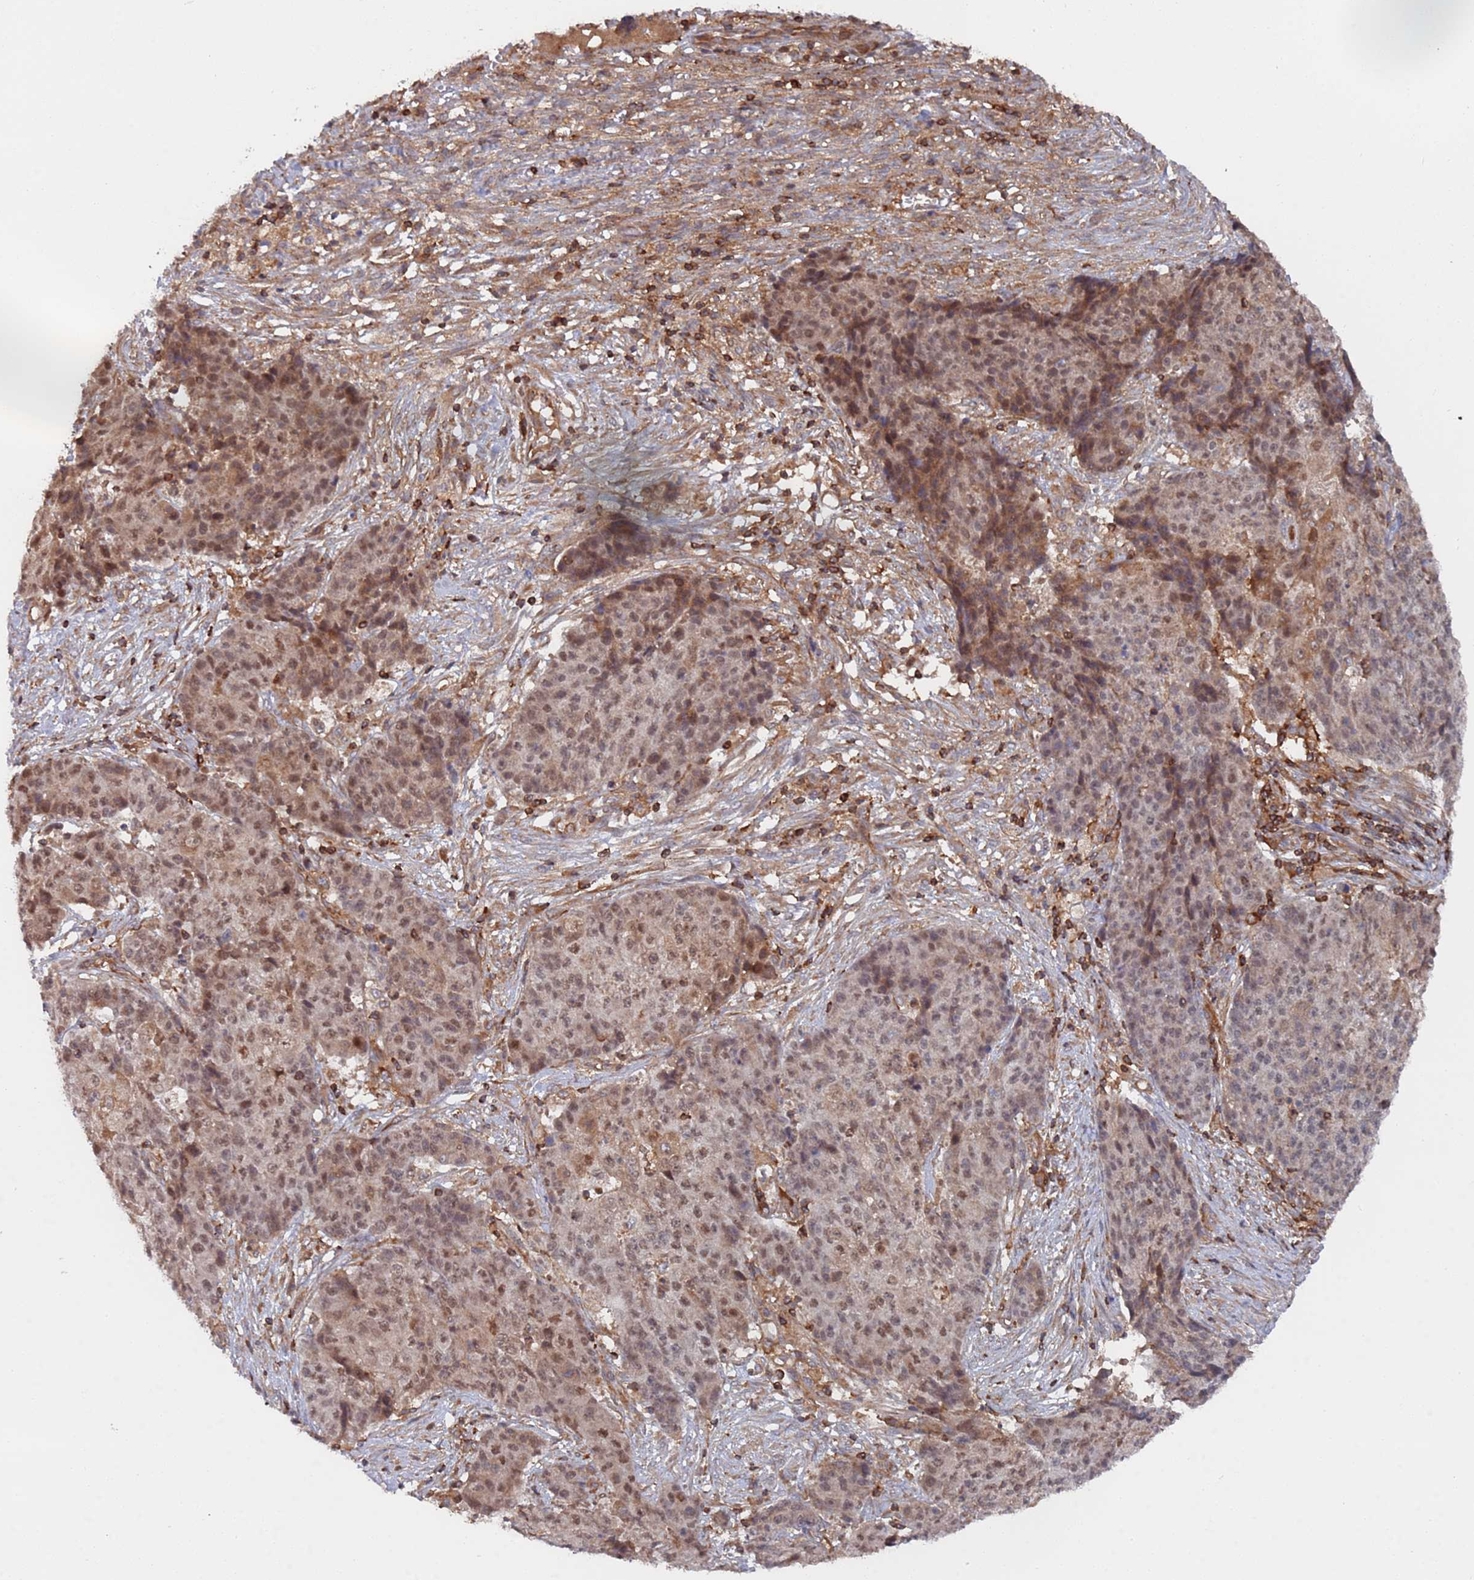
{"staining": {"intensity": "moderate", "quantity": ">75%", "location": "nuclear"}, "tissue": "ovarian cancer", "cell_type": "Tumor cells", "image_type": "cancer", "snomed": [{"axis": "morphology", "description": "Carcinoma, endometroid"}, {"axis": "topography", "description": "Ovary"}], "caption": "Protein expression analysis of human ovarian endometroid carcinoma reveals moderate nuclear positivity in about >75% of tumor cells. (brown staining indicates protein expression, while blue staining denotes nuclei).", "gene": "DDX60", "patient": {"sex": "female", "age": 42}}